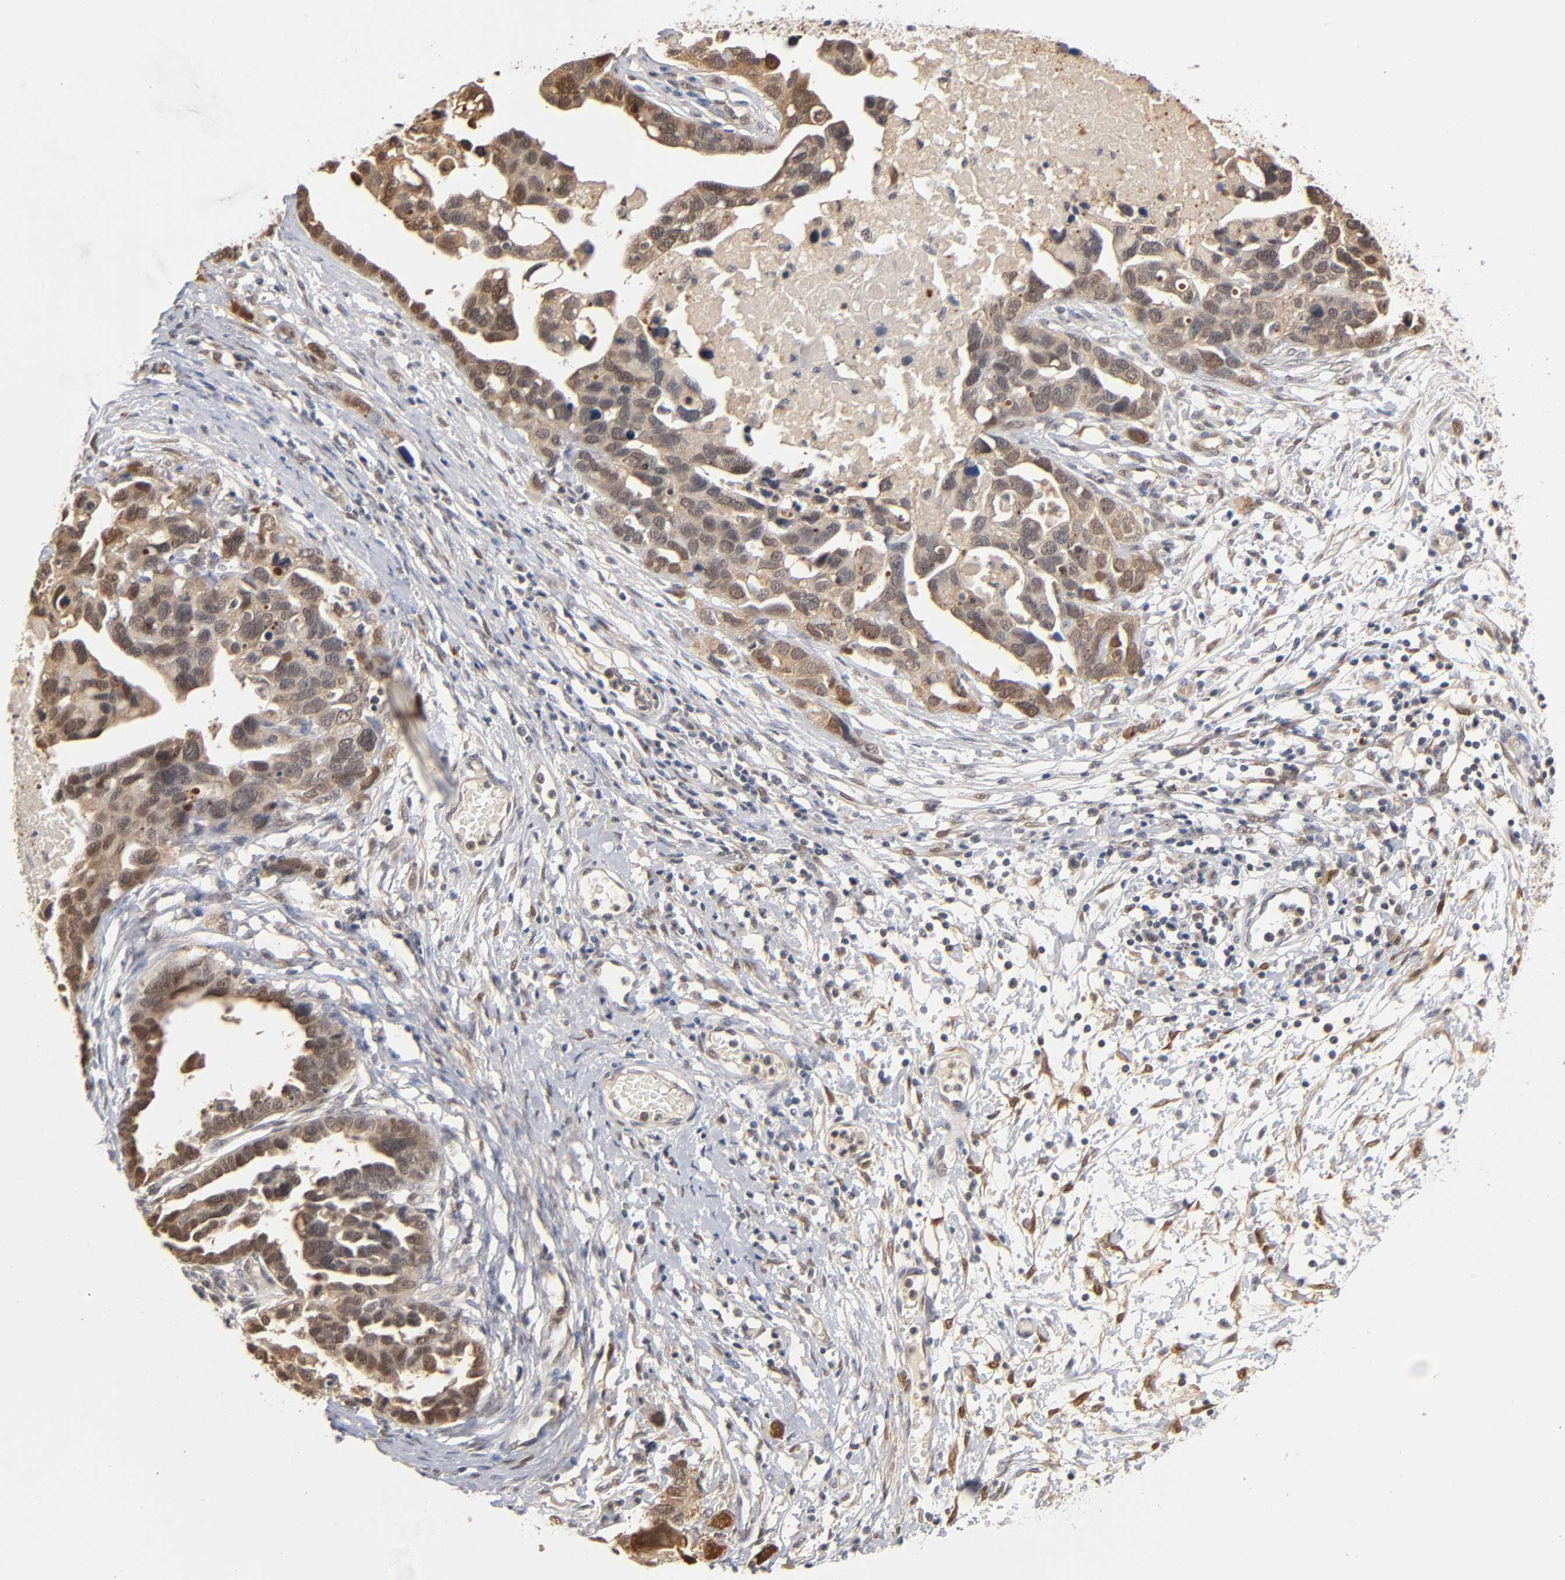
{"staining": {"intensity": "moderate", "quantity": ">75%", "location": "cytoplasmic/membranous"}, "tissue": "ovarian cancer", "cell_type": "Tumor cells", "image_type": "cancer", "snomed": [{"axis": "morphology", "description": "Cystadenocarcinoma, serous, NOS"}, {"axis": "topography", "description": "Ovary"}], "caption": "Serous cystadenocarcinoma (ovarian) was stained to show a protein in brown. There is medium levels of moderate cytoplasmic/membranous positivity in about >75% of tumor cells.", "gene": "DFFB", "patient": {"sex": "female", "age": 54}}